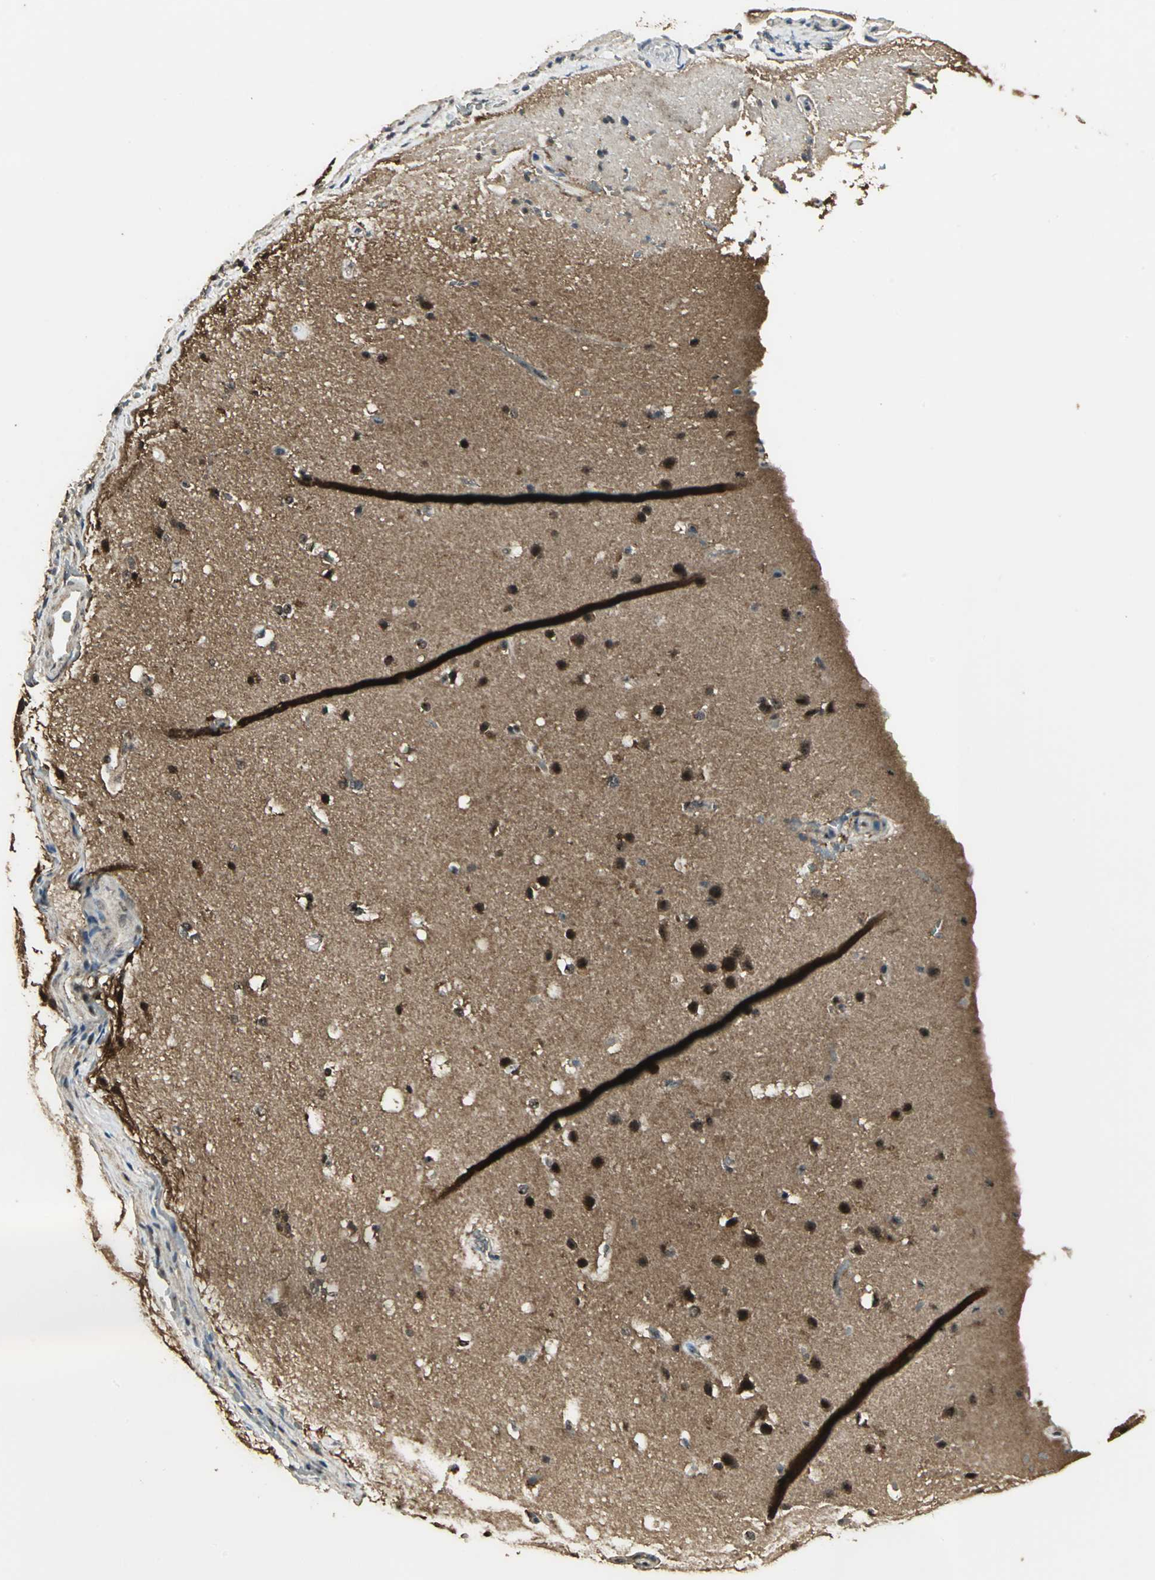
{"staining": {"intensity": "strong", "quantity": "25%-75%", "location": "cytoplasmic/membranous"}, "tissue": "glioma", "cell_type": "Tumor cells", "image_type": "cancer", "snomed": [{"axis": "morphology", "description": "Glioma, malignant, Low grade"}, {"axis": "topography", "description": "Cerebral cortex"}], "caption": "Brown immunohistochemical staining in human malignant glioma (low-grade) exhibits strong cytoplasmic/membranous expression in approximately 25%-75% of tumor cells. (brown staining indicates protein expression, while blue staining denotes nuclei).", "gene": "UCHL5", "patient": {"sex": "female", "age": 47}}